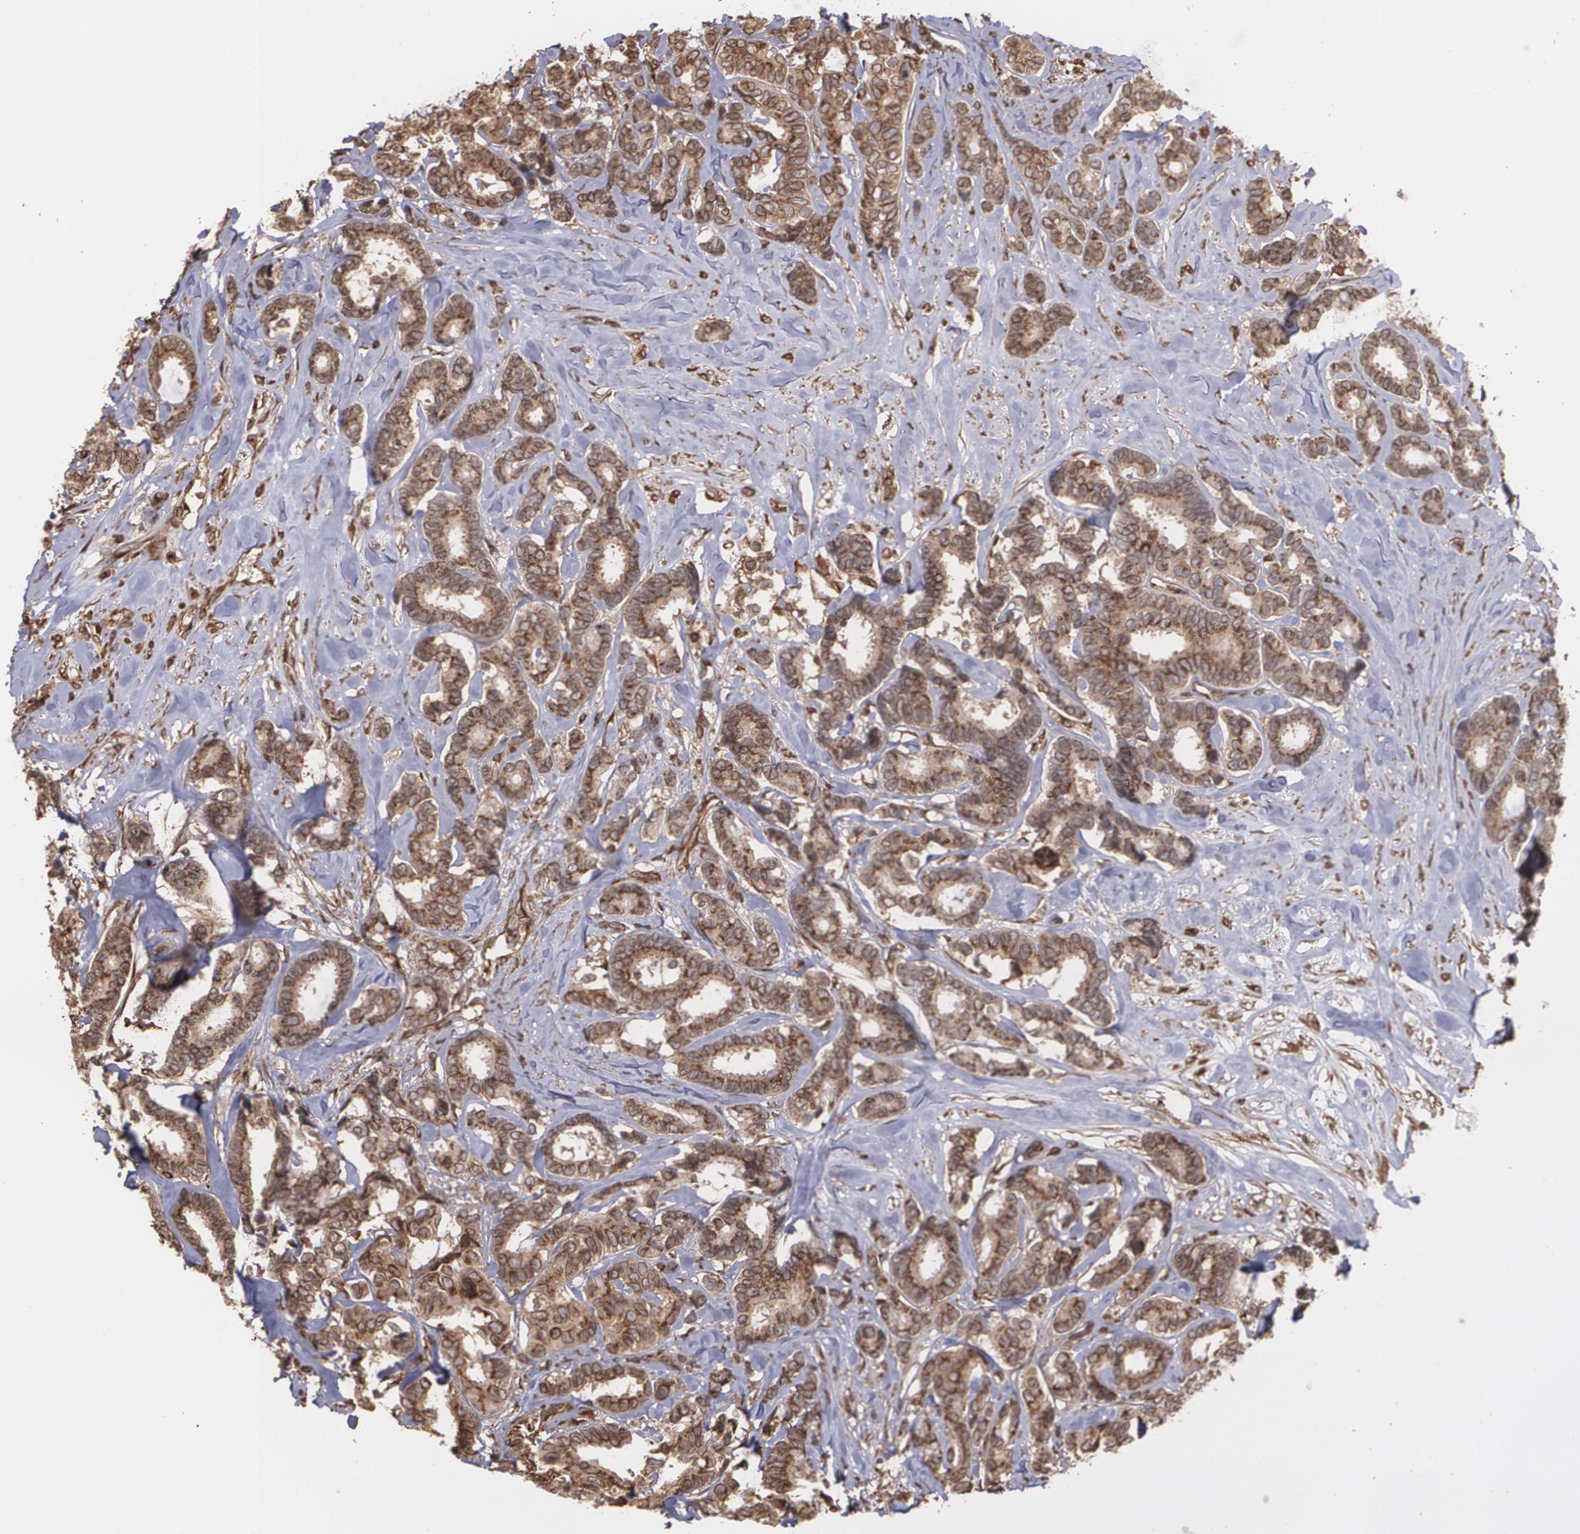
{"staining": {"intensity": "strong", "quantity": ">75%", "location": "cytoplasmic/membranous"}, "tissue": "breast cancer", "cell_type": "Tumor cells", "image_type": "cancer", "snomed": [{"axis": "morphology", "description": "Duct carcinoma"}, {"axis": "topography", "description": "Breast"}], "caption": "This image exhibits IHC staining of human breast intraductal carcinoma, with high strong cytoplasmic/membranous staining in about >75% of tumor cells.", "gene": "TRIP11", "patient": {"sex": "female", "age": 87}}